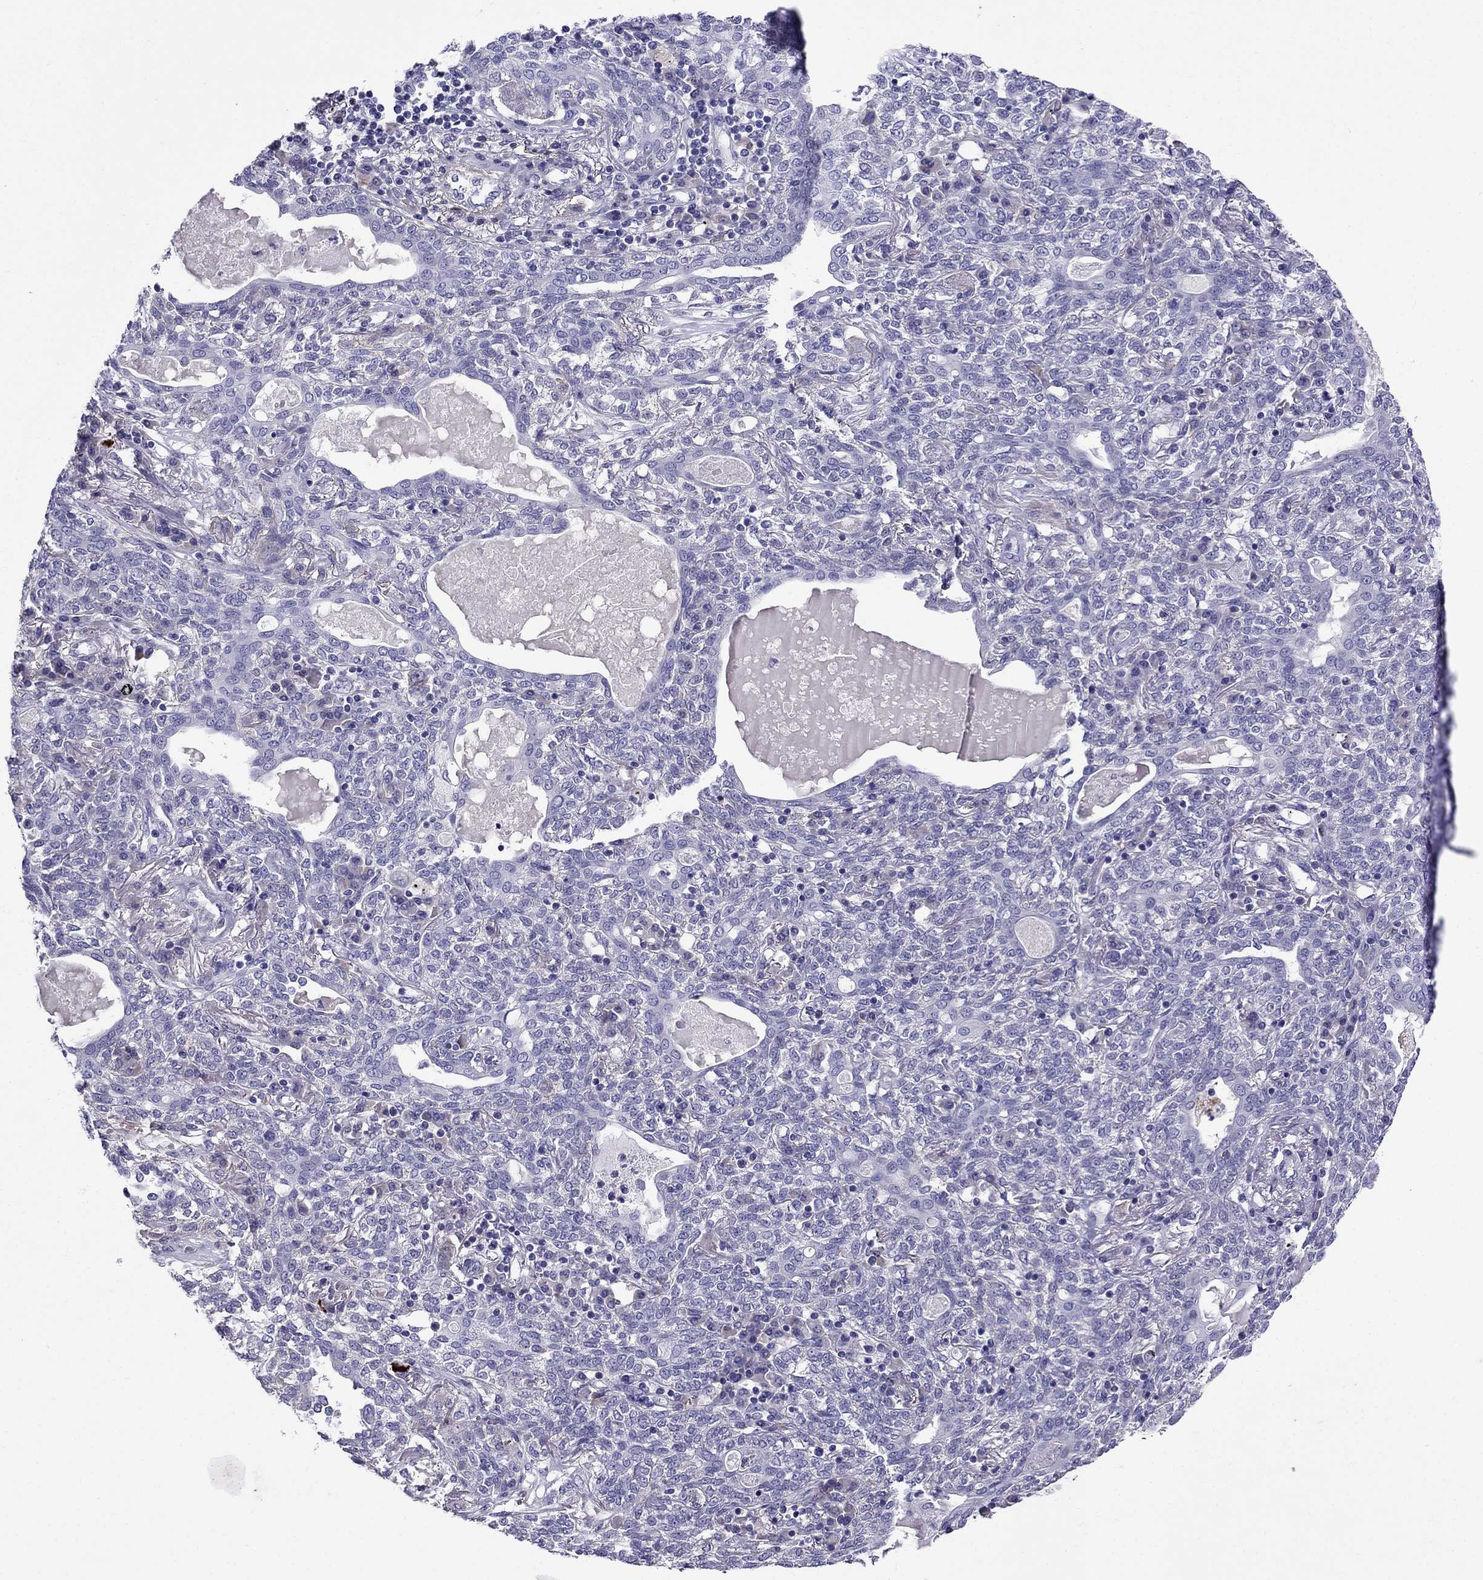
{"staining": {"intensity": "negative", "quantity": "none", "location": "none"}, "tissue": "lung cancer", "cell_type": "Tumor cells", "image_type": "cancer", "snomed": [{"axis": "morphology", "description": "Squamous cell carcinoma, NOS"}, {"axis": "topography", "description": "Lung"}], "caption": "Lung cancer (squamous cell carcinoma) was stained to show a protein in brown. There is no significant positivity in tumor cells.", "gene": "GPR50", "patient": {"sex": "female", "age": 70}}